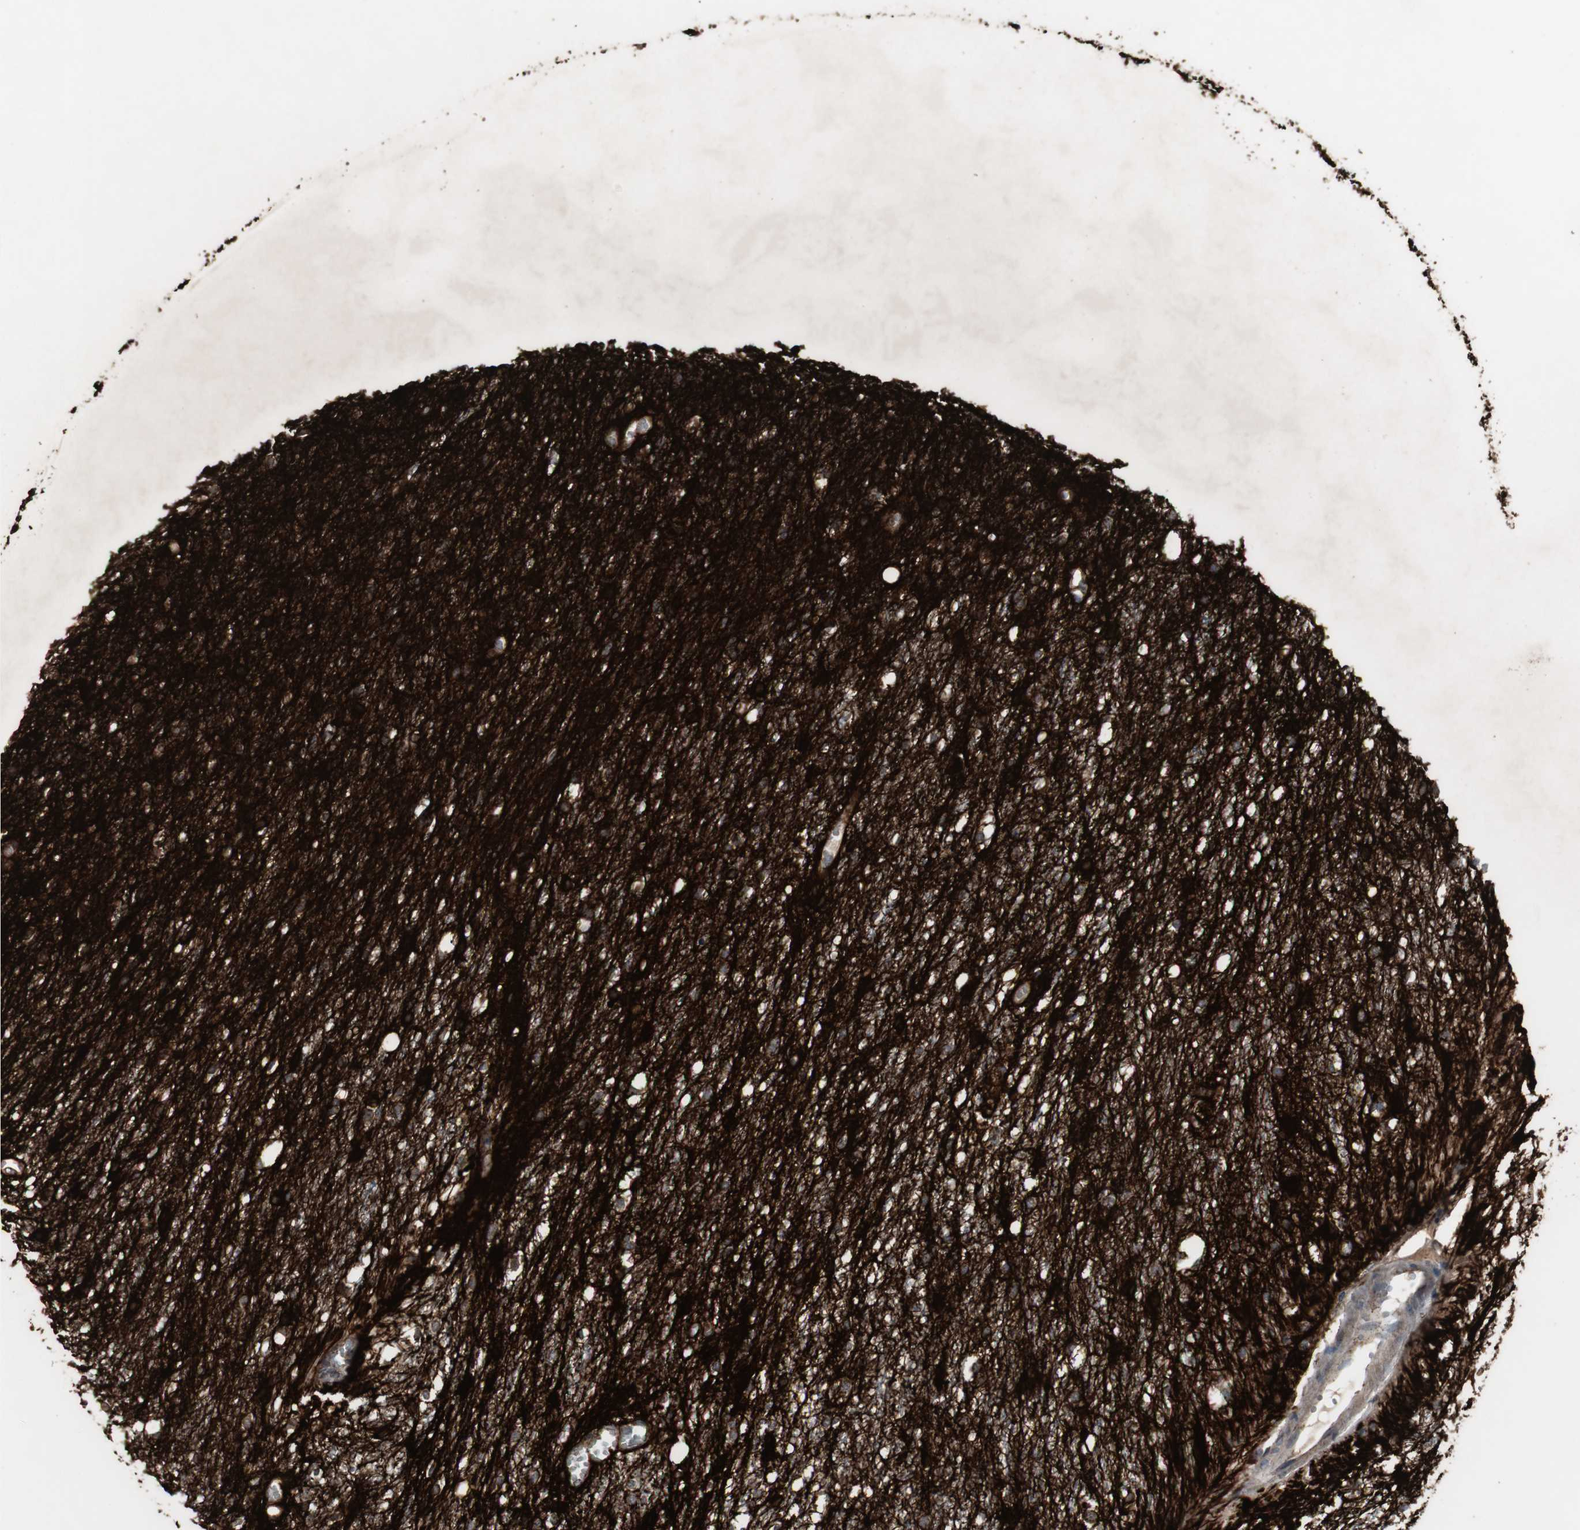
{"staining": {"intensity": "strong", "quantity": ">75%", "location": "cytoplasmic/membranous"}, "tissue": "glioma", "cell_type": "Tumor cells", "image_type": "cancer", "snomed": [{"axis": "morphology", "description": "Glioma, malignant, High grade"}, {"axis": "topography", "description": "Brain"}], "caption": "The image shows immunohistochemical staining of malignant glioma (high-grade). There is strong cytoplasmic/membranous positivity is appreciated in approximately >75% of tumor cells. (brown staining indicates protein expression, while blue staining denotes nuclei).", "gene": "GBA1", "patient": {"sex": "female", "age": 59}}